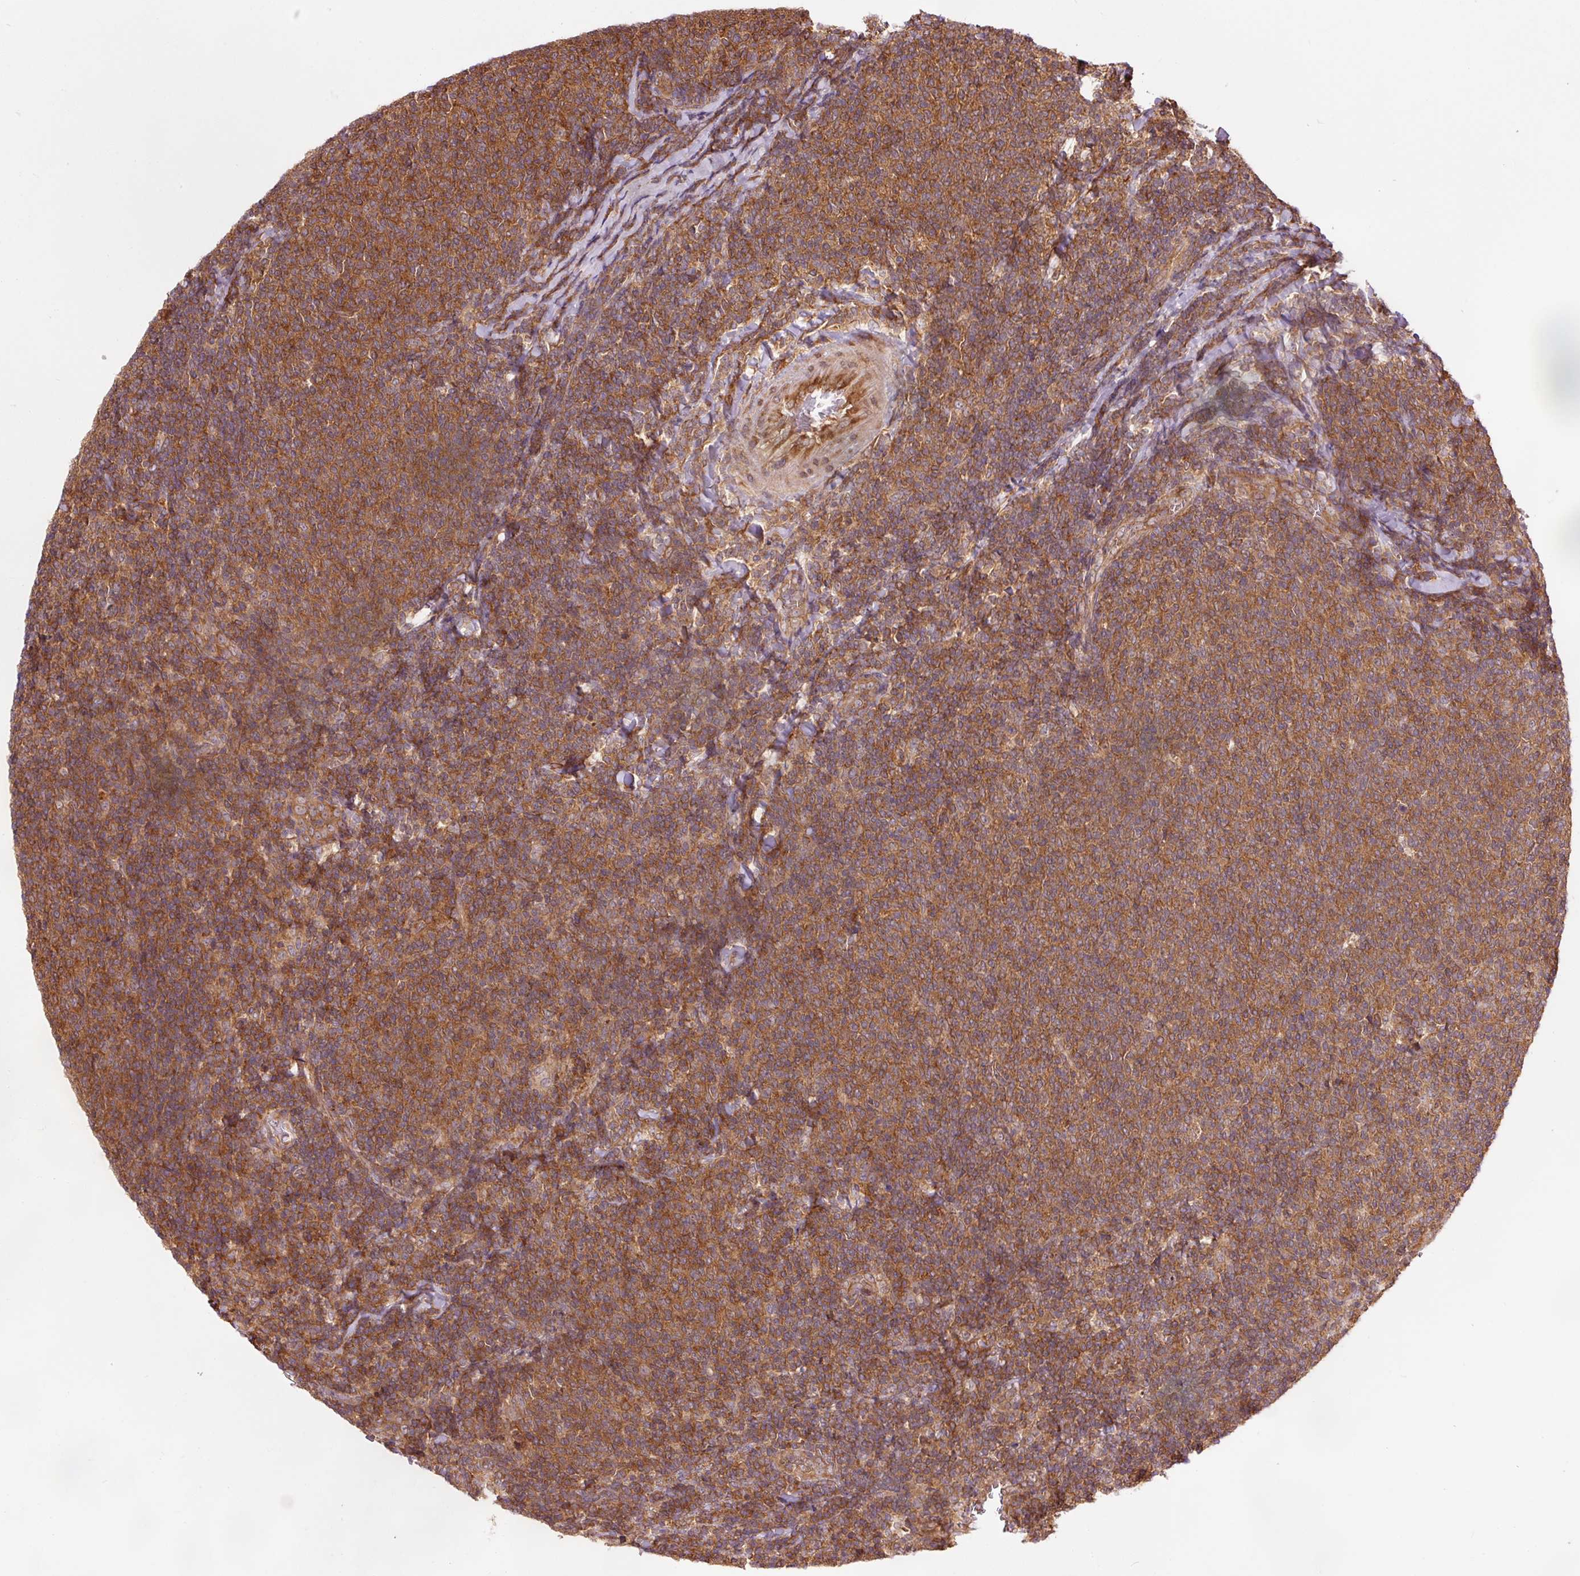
{"staining": {"intensity": "moderate", "quantity": ">75%", "location": "cytoplasmic/membranous"}, "tissue": "lymphoma", "cell_type": "Tumor cells", "image_type": "cancer", "snomed": [{"axis": "morphology", "description": "Malignant lymphoma, non-Hodgkin's type, Low grade"}, {"axis": "topography", "description": "Lymph node"}], "caption": "A micrograph of human low-grade malignant lymphoma, non-Hodgkin's type stained for a protein demonstrates moderate cytoplasmic/membranous brown staining in tumor cells. The staining is performed using DAB brown chromogen to label protein expression. The nuclei are counter-stained blue using hematoxylin.", "gene": "PDAP1", "patient": {"sex": "male", "age": 52}}